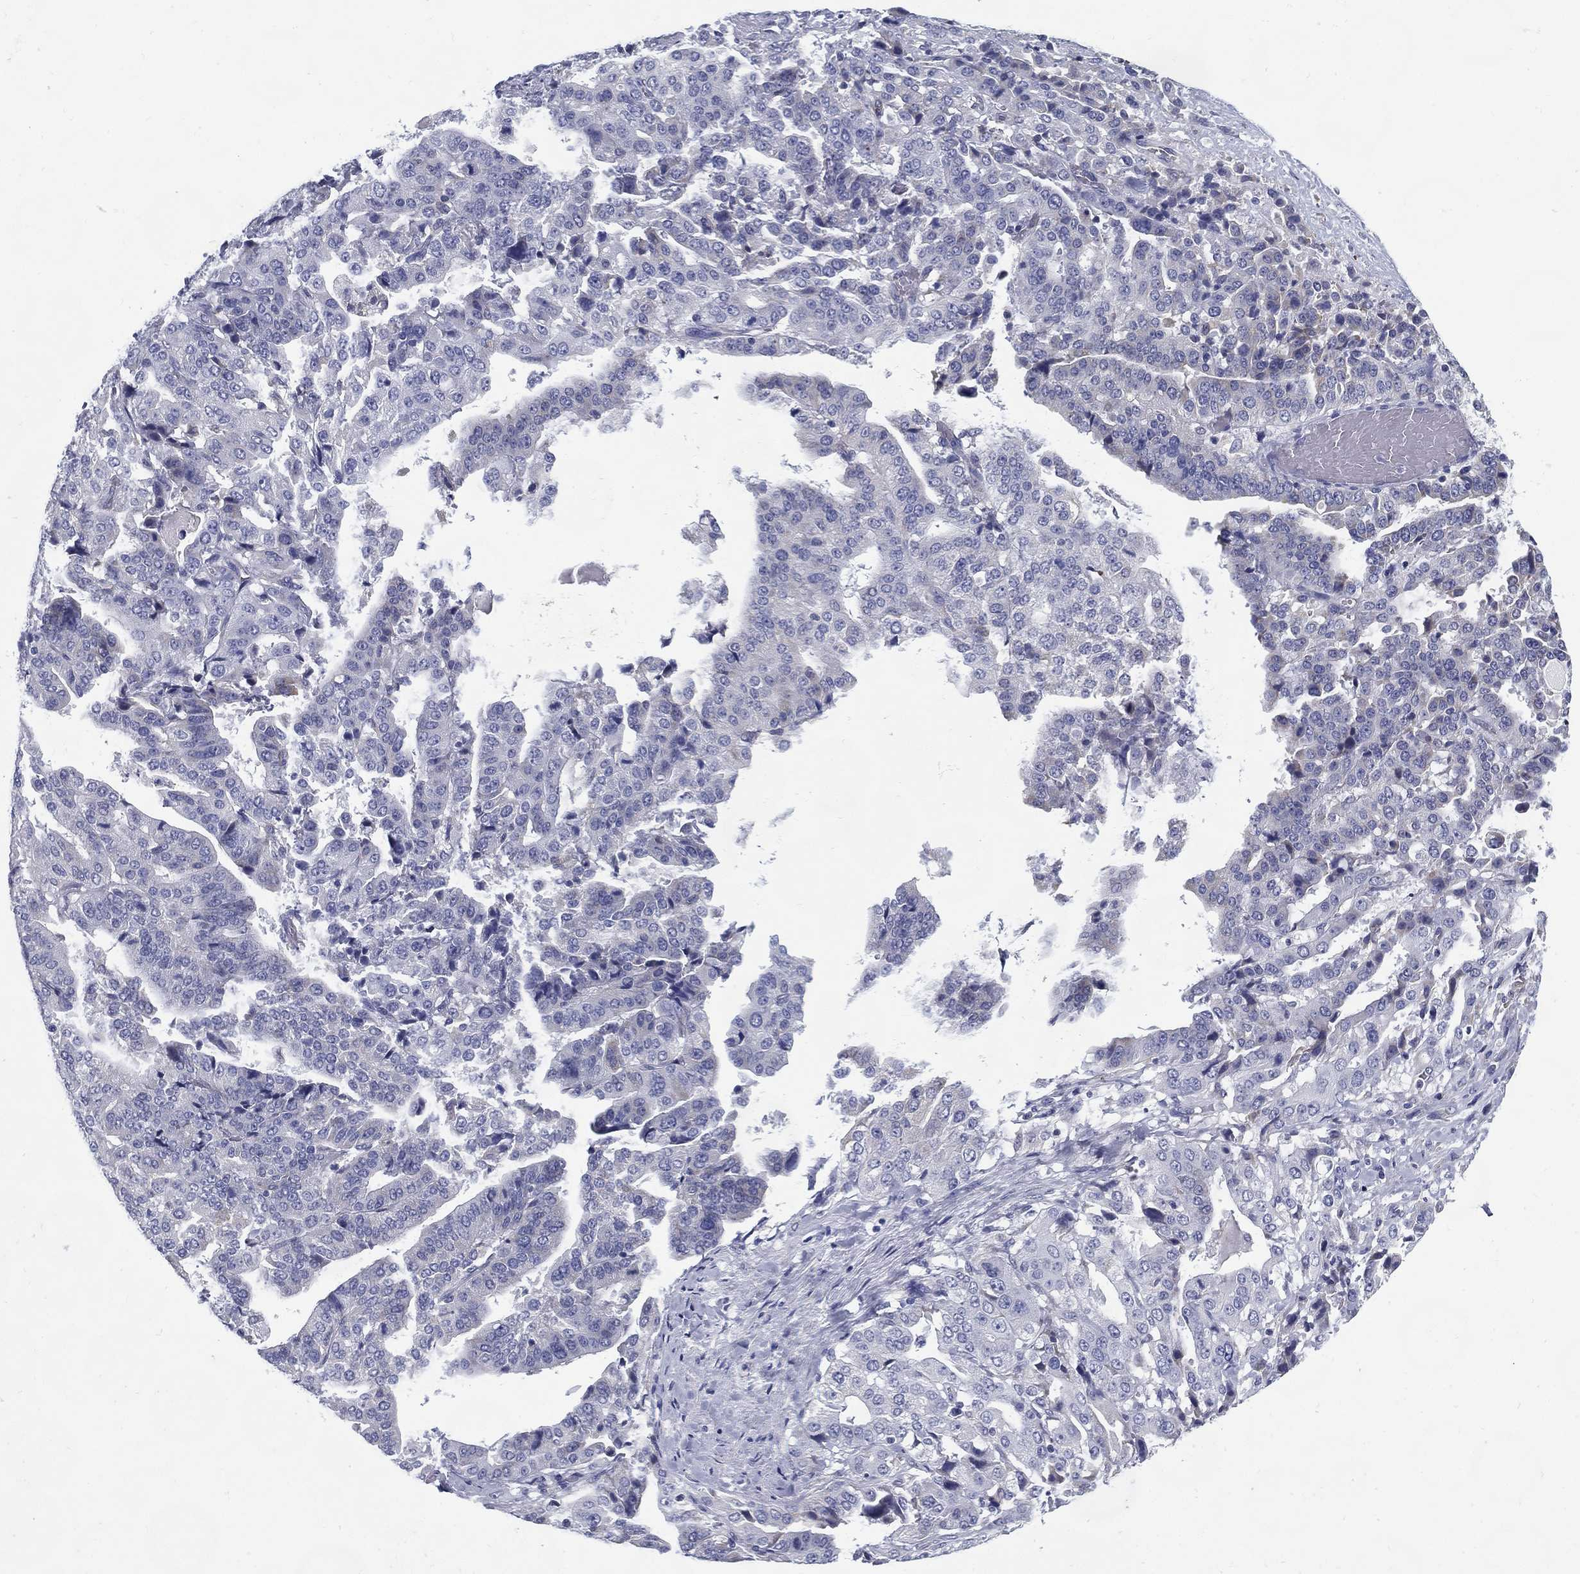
{"staining": {"intensity": "negative", "quantity": "none", "location": "none"}, "tissue": "stomach cancer", "cell_type": "Tumor cells", "image_type": "cancer", "snomed": [{"axis": "morphology", "description": "Adenocarcinoma, NOS"}, {"axis": "topography", "description": "Stomach"}], "caption": "DAB (3,3'-diaminobenzidine) immunohistochemical staining of stomach adenocarcinoma shows no significant positivity in tumor cells.", "gene": "C19orf18", "patient": {"sex": "male", "age": 48}}